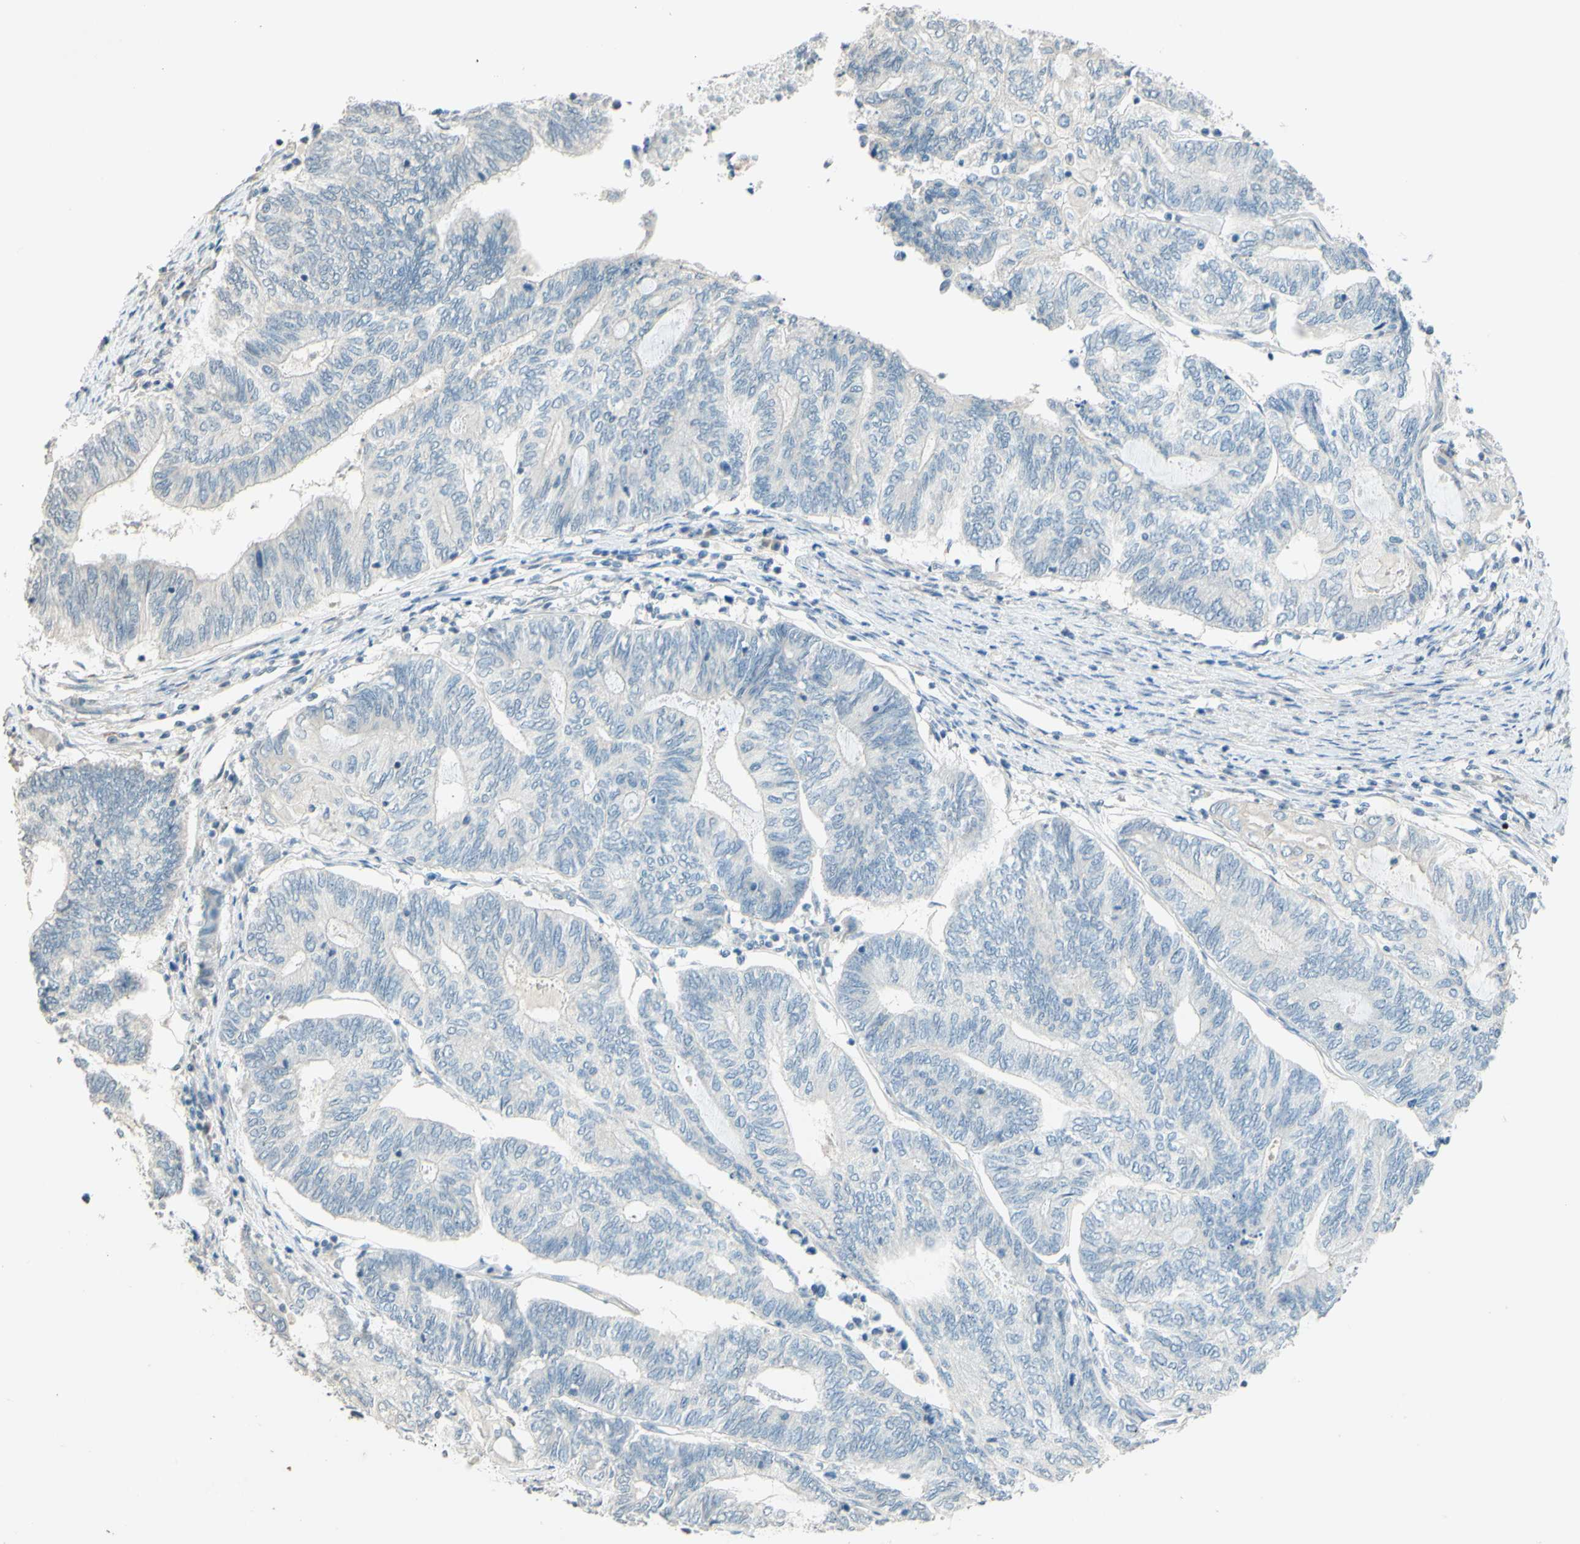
{"staining": {"intensity": "negative", "quantity": "none", "location": "none"}, "tissue": "endometrial cancer", "cell_type": "Tumor cells", "image_type": "cancer", "snomed": [{"axis": "morphology", "description": "Adenocarcinoma, NOS"}, {"axis": "topography", "description": "Uterus"}, {"axis": "topography", "description": "Endometrium"}], "caption": "Immunohistochemistry (IHC) micrograph of endometrial adenocarcinoma stained for a protein (brown), which reveals no staining in tumor cells.", "gene": "MAG", "patient": {"sex": "female", "age": 70}}